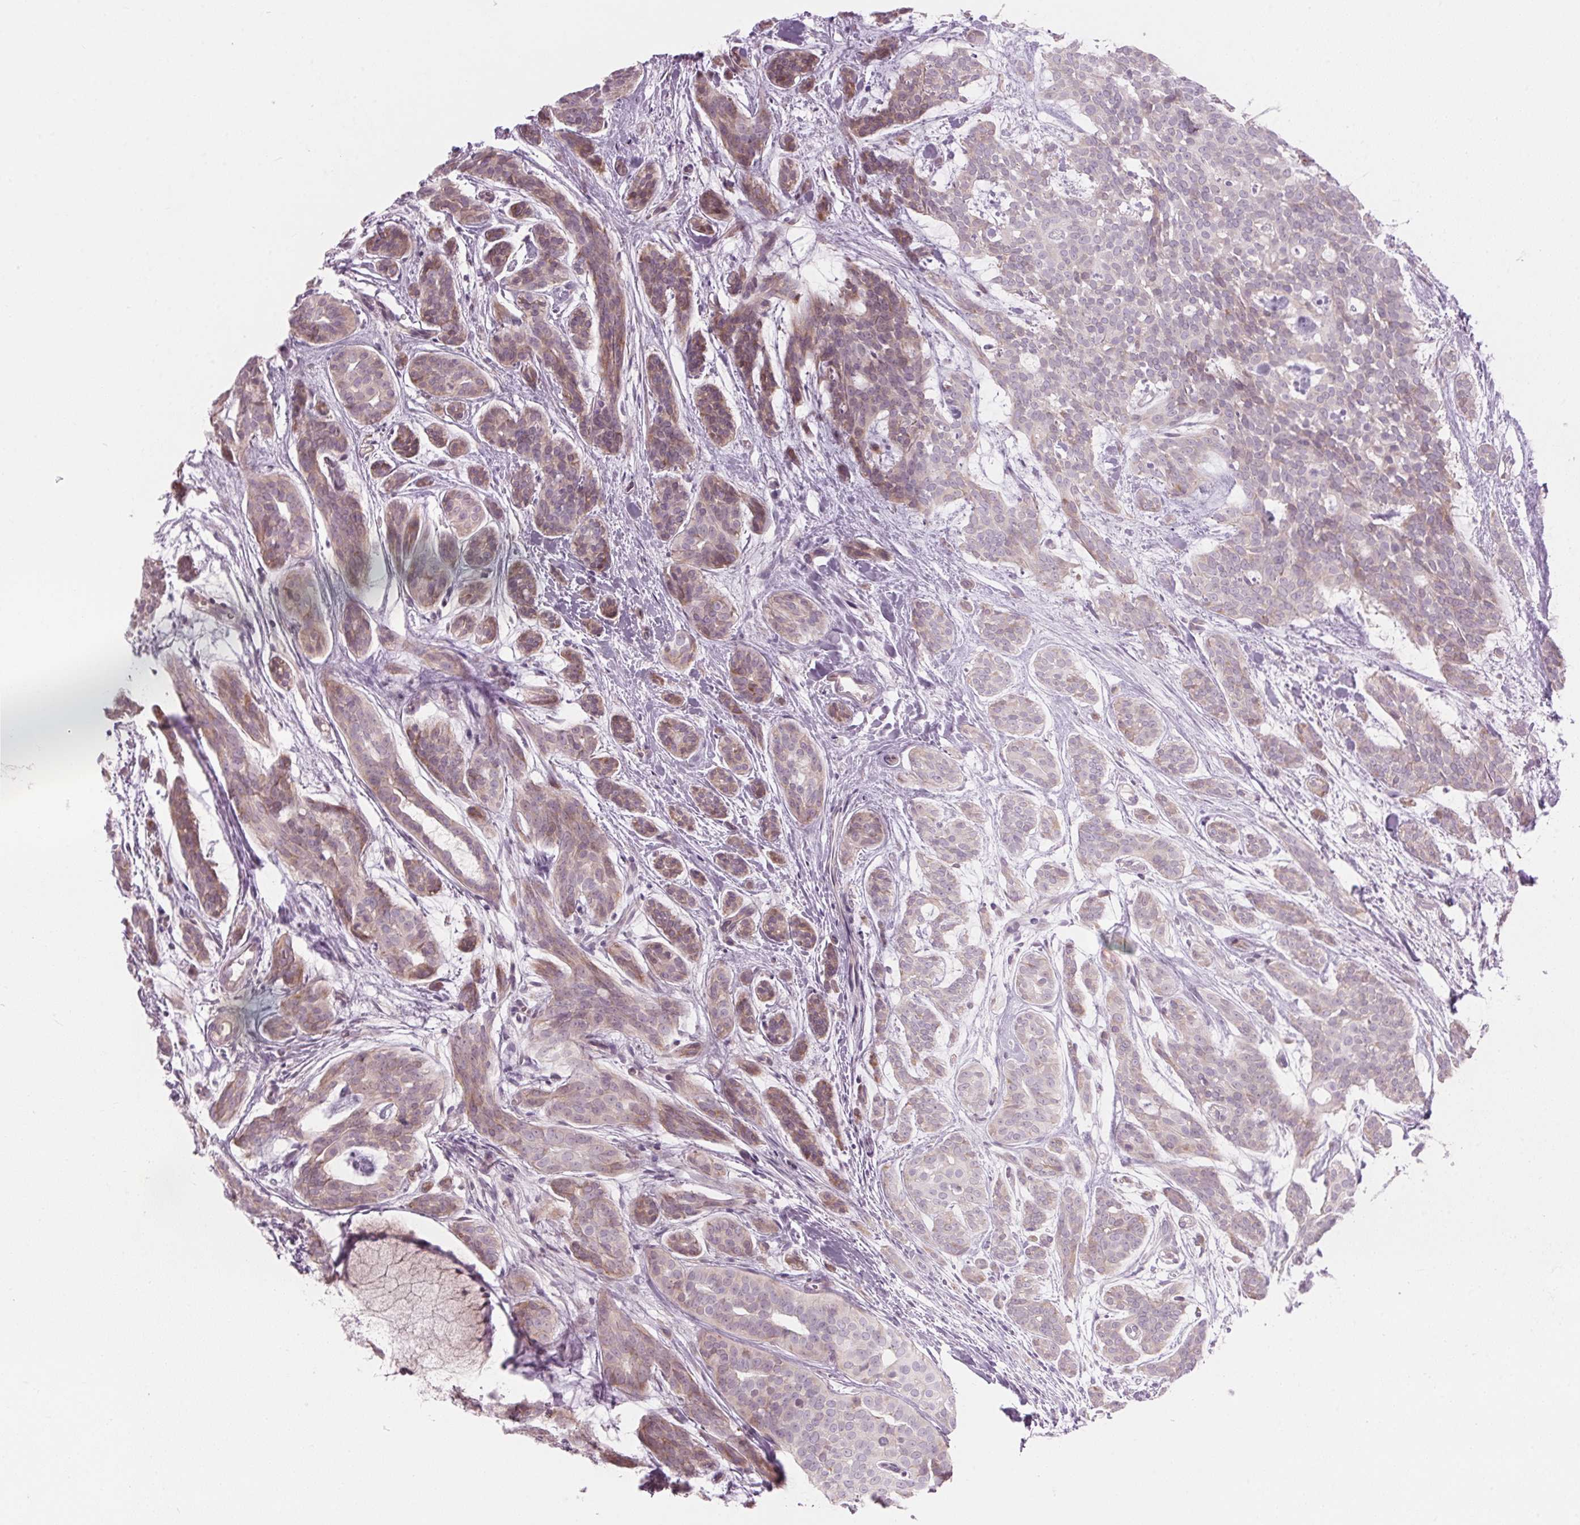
{"staining": {"intensity": "weak", "quantity": "25%-75%", "location": "cytoplasmic/membranous"}, "tissue": "head and neck cancer", "cell_type": "Tumor cells", "image_type": "cancer", "snomed": [{"axis": "morphology", "description": "Adenocarcinoma, NOS"}, {"axis": "topography", "description": "Head-Neck"}], "caption": "Head and neck cancer (adenocarcinoma) was stained to show a protein in brown. There is low levels of weak cytoplasmic/membranous expression in about 25%-75% of tumor cells. The staining was performed using DAB (3,3'-diaminobenzidine), with brown indicating positive protein expression. Nuclei are stained blue with hematoxylin.", "gene": "GNMT", "patient": {"sex": "male", "age": 66}}